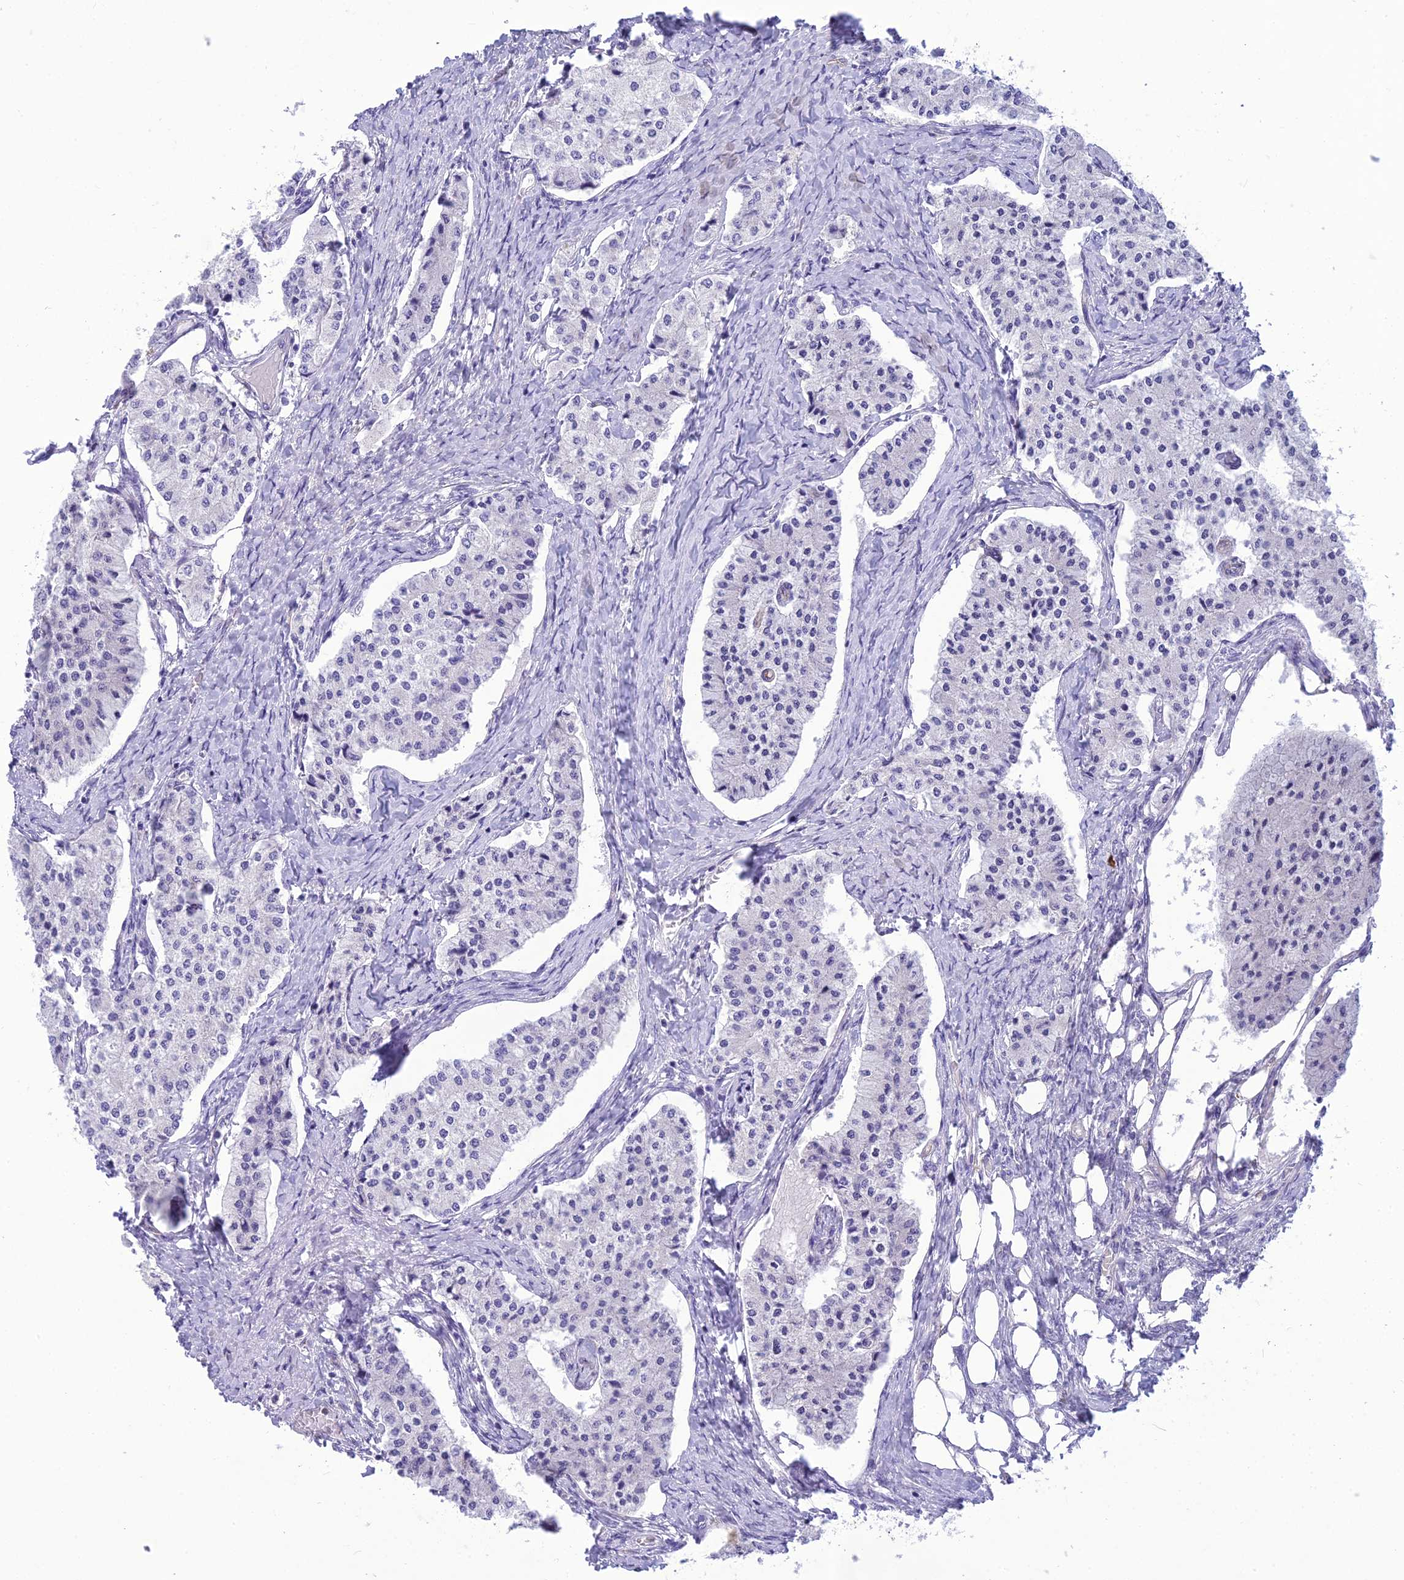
{"staining": {"intensity": "negative", "quantity": "none", "location": "none"}, "tissue": "carcinoid", "cell_type": "Tumor cells", "image_type": "cancer", "snomed": [{"axis": "morphology", "description": "Carcinoid, malignant, NOS"}, {"axis": "topography", "description": "Colon"}], "caption": "IHC of human carcinoid reveals no staining in tumor cells.", "gene": "BBS7", "patient": {"sex": "female", "age": 52}}